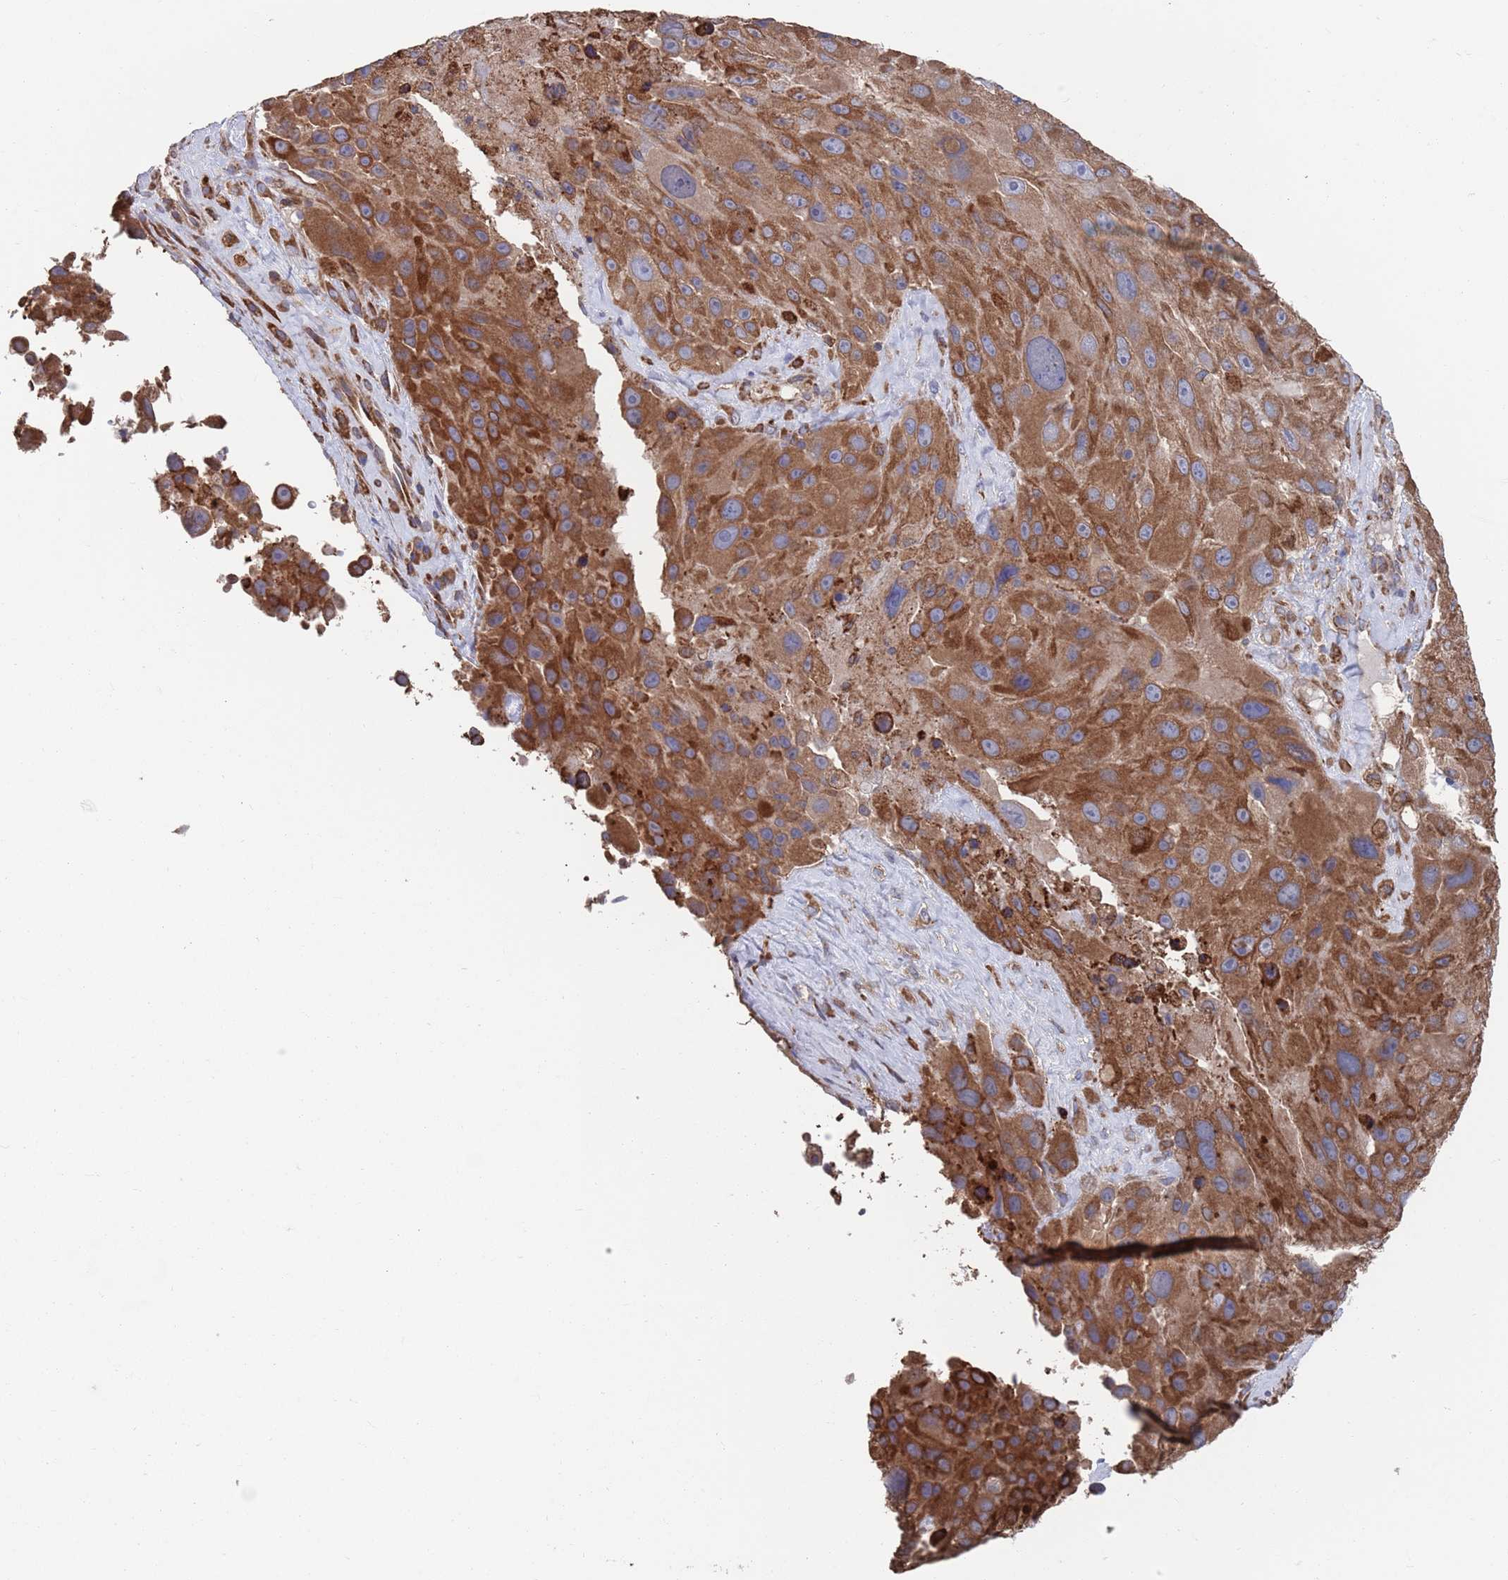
{"staining": {"intensity": "moderate", "quantity": ">75%", "location": "cytoplasmic/membranous"}, "tissue": "melanoma", "cell_type": "Tumor cells", "image_type": "cancer", "snomed": [{"axis": "morphology", "description": "Malignant melanoma, Metastatic site"}, {"axis": "topography", "description": "Lymph node"}], "caption": "Melanoma tissue reveals moderate cytoplasmic/membranous staining in about >75% of tumor cells (DAB (3,3'-diaminobenzidine) = brown stain, brightfield microscopy at high magnification).", "gene": "GID8", "patient": {"sex": "male", "age": 62}}